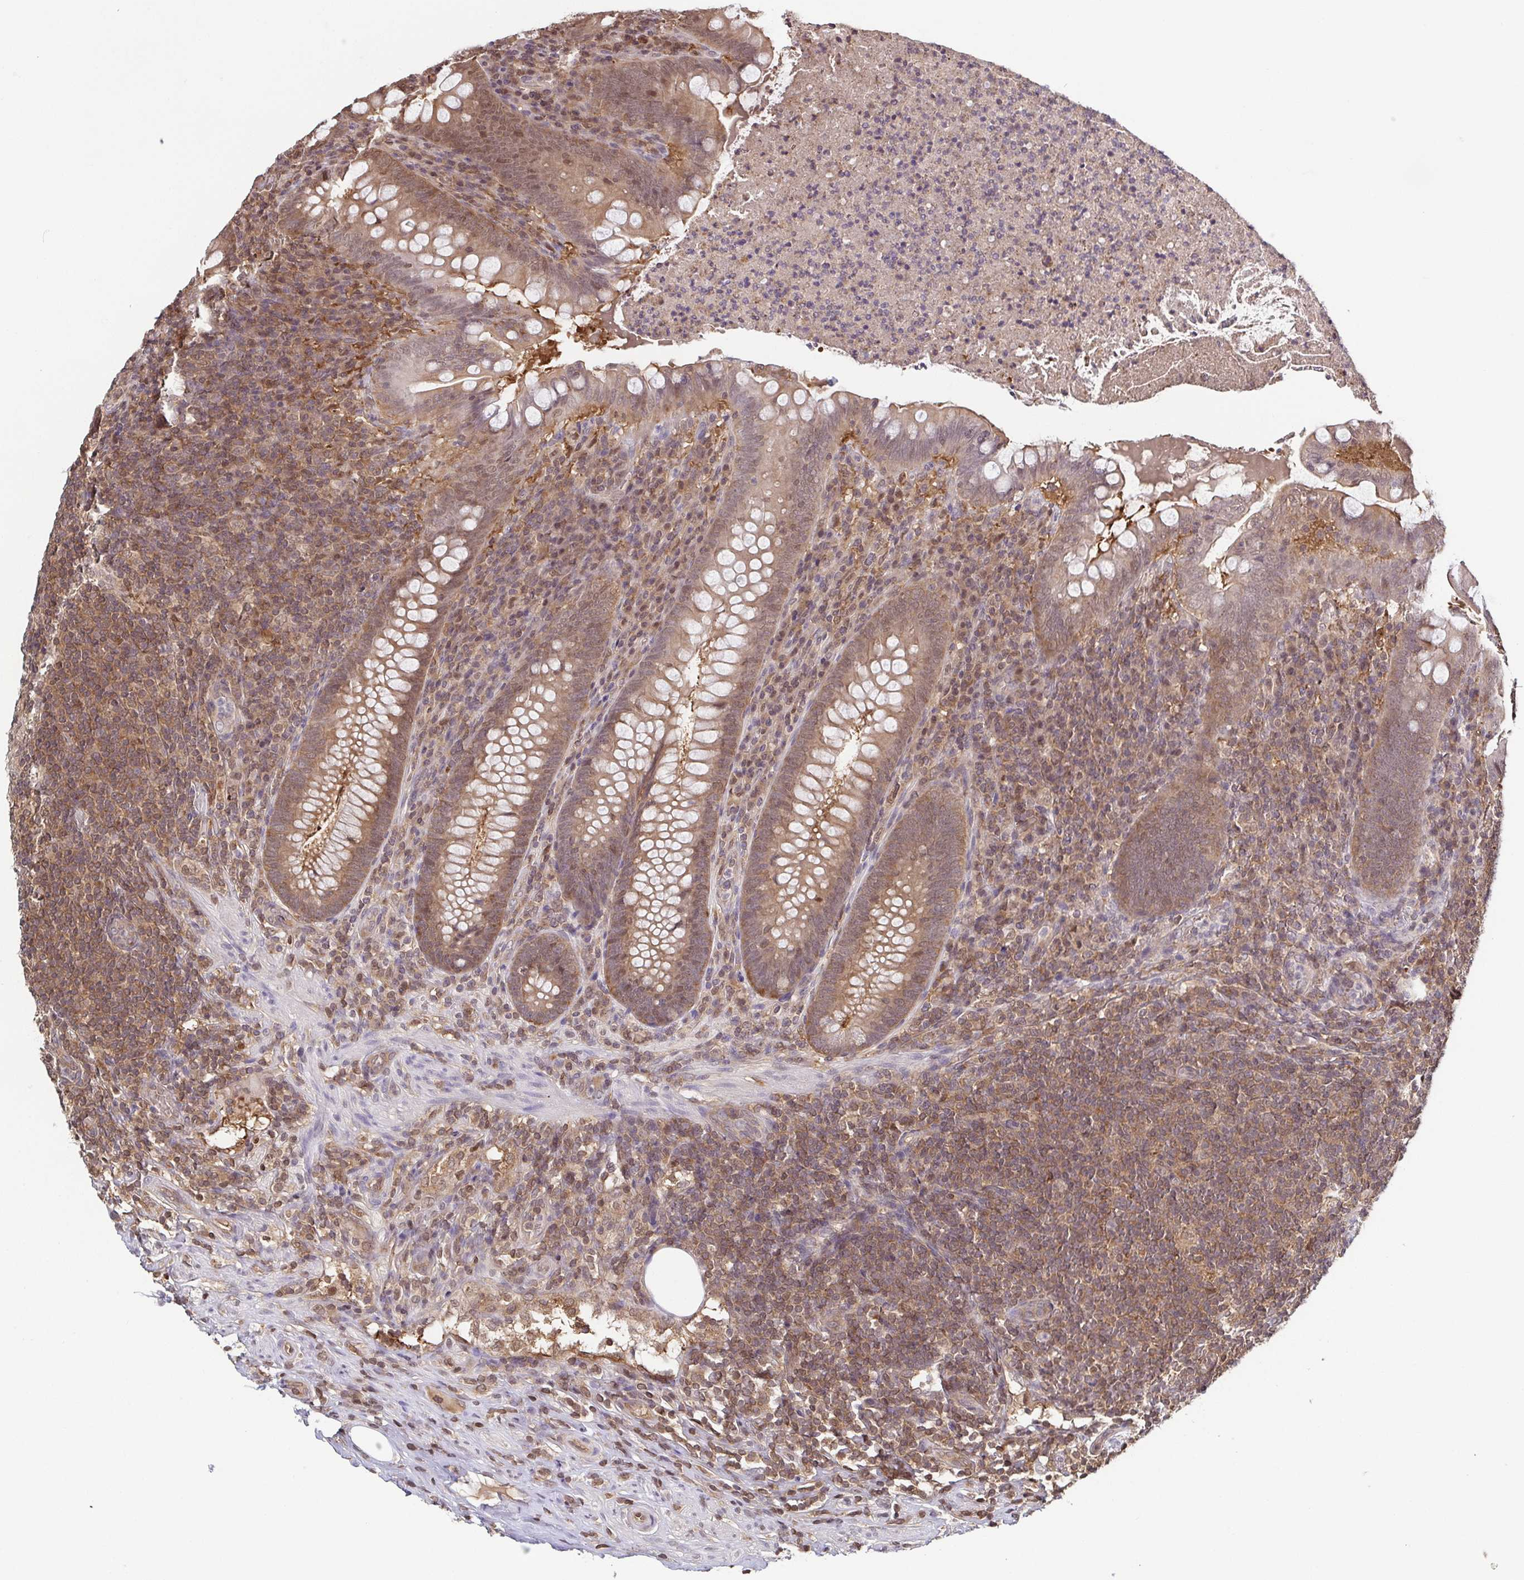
{"staining": {"intensity": "moderate", "quantity": ">75%", "location": "cytoplasmic/membranous,nuclear"}, "tissue": "appendix", "cell_type": "Glandular cells", "image_type": "normal", "snomed": [{"axis": "morphology", "description": "Normal tissue, NOS"}, {"axis": "topography", "description": "Appendix"}], "caption": "Protein expression by immunohistochemistry shows moderate cytoplasmic/membranous,nuclear positivity in approximately >75% of glandular cells in unremarkable appendix.", "gene": "PSMB9", "patient": {"sex": "male", "age": 47}}